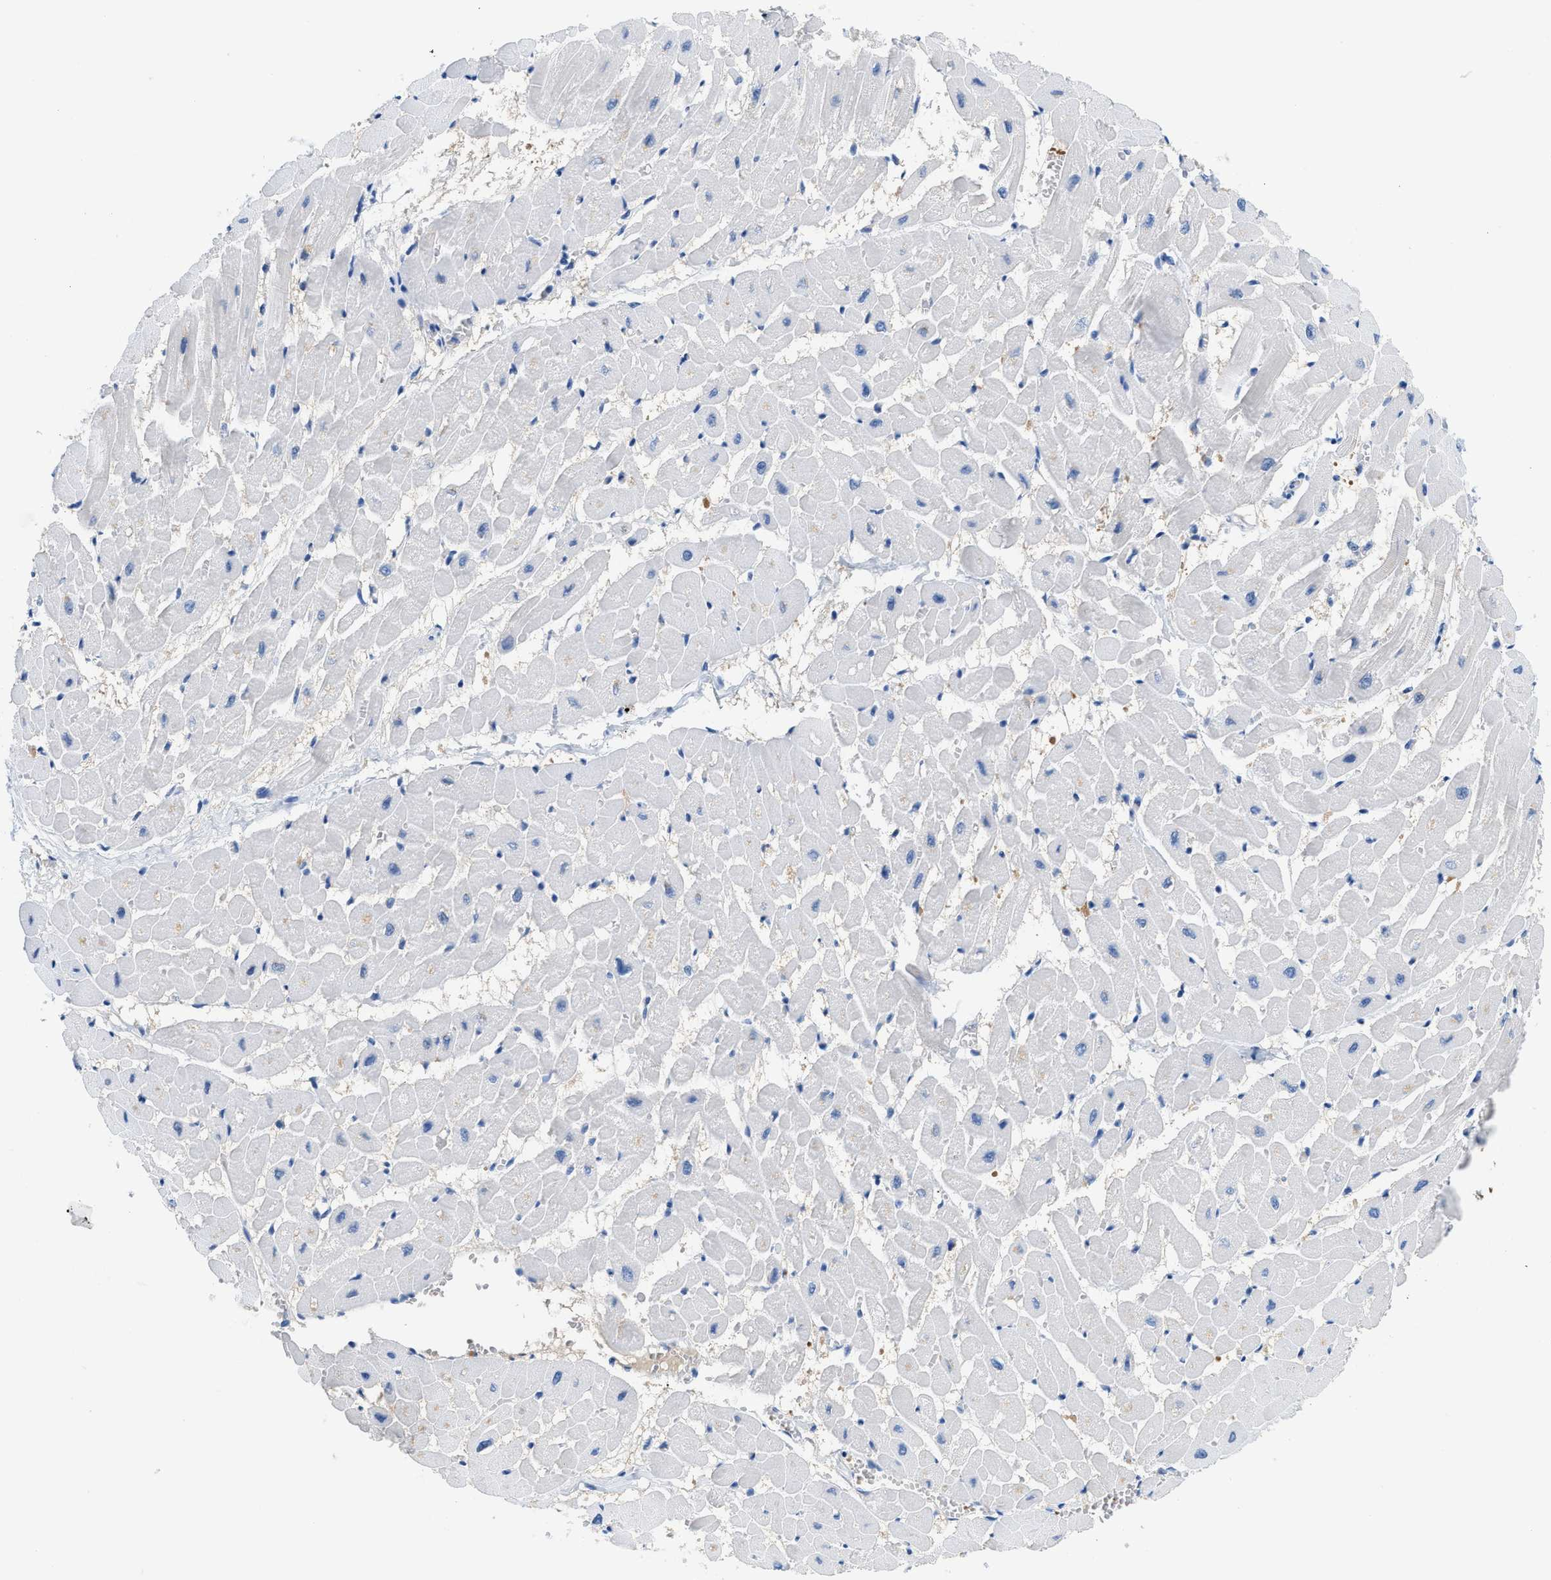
{"staining": {"intensity": "weak", "quantity": "25%-75%", "location": "cytoplasmic/membranous"}, "tissue": "heart muscle", "cell_type": "Cardiomyocytes", "image_type": "normal", "snomed": [{"axis": "morphology", "description": "Normal tissue, NOS"}, {"axis": "topography", "description": "Heart"}], "caption": "This histopathology image displays immunohistochemistry (IHC) staining of normal heart muscle, with low weak cytoplasmic/membranous positivity in about 25%-75% of cardiomyocytes.", "gene": "BPGM", "patient": {"sex": "male", "age": 45}}